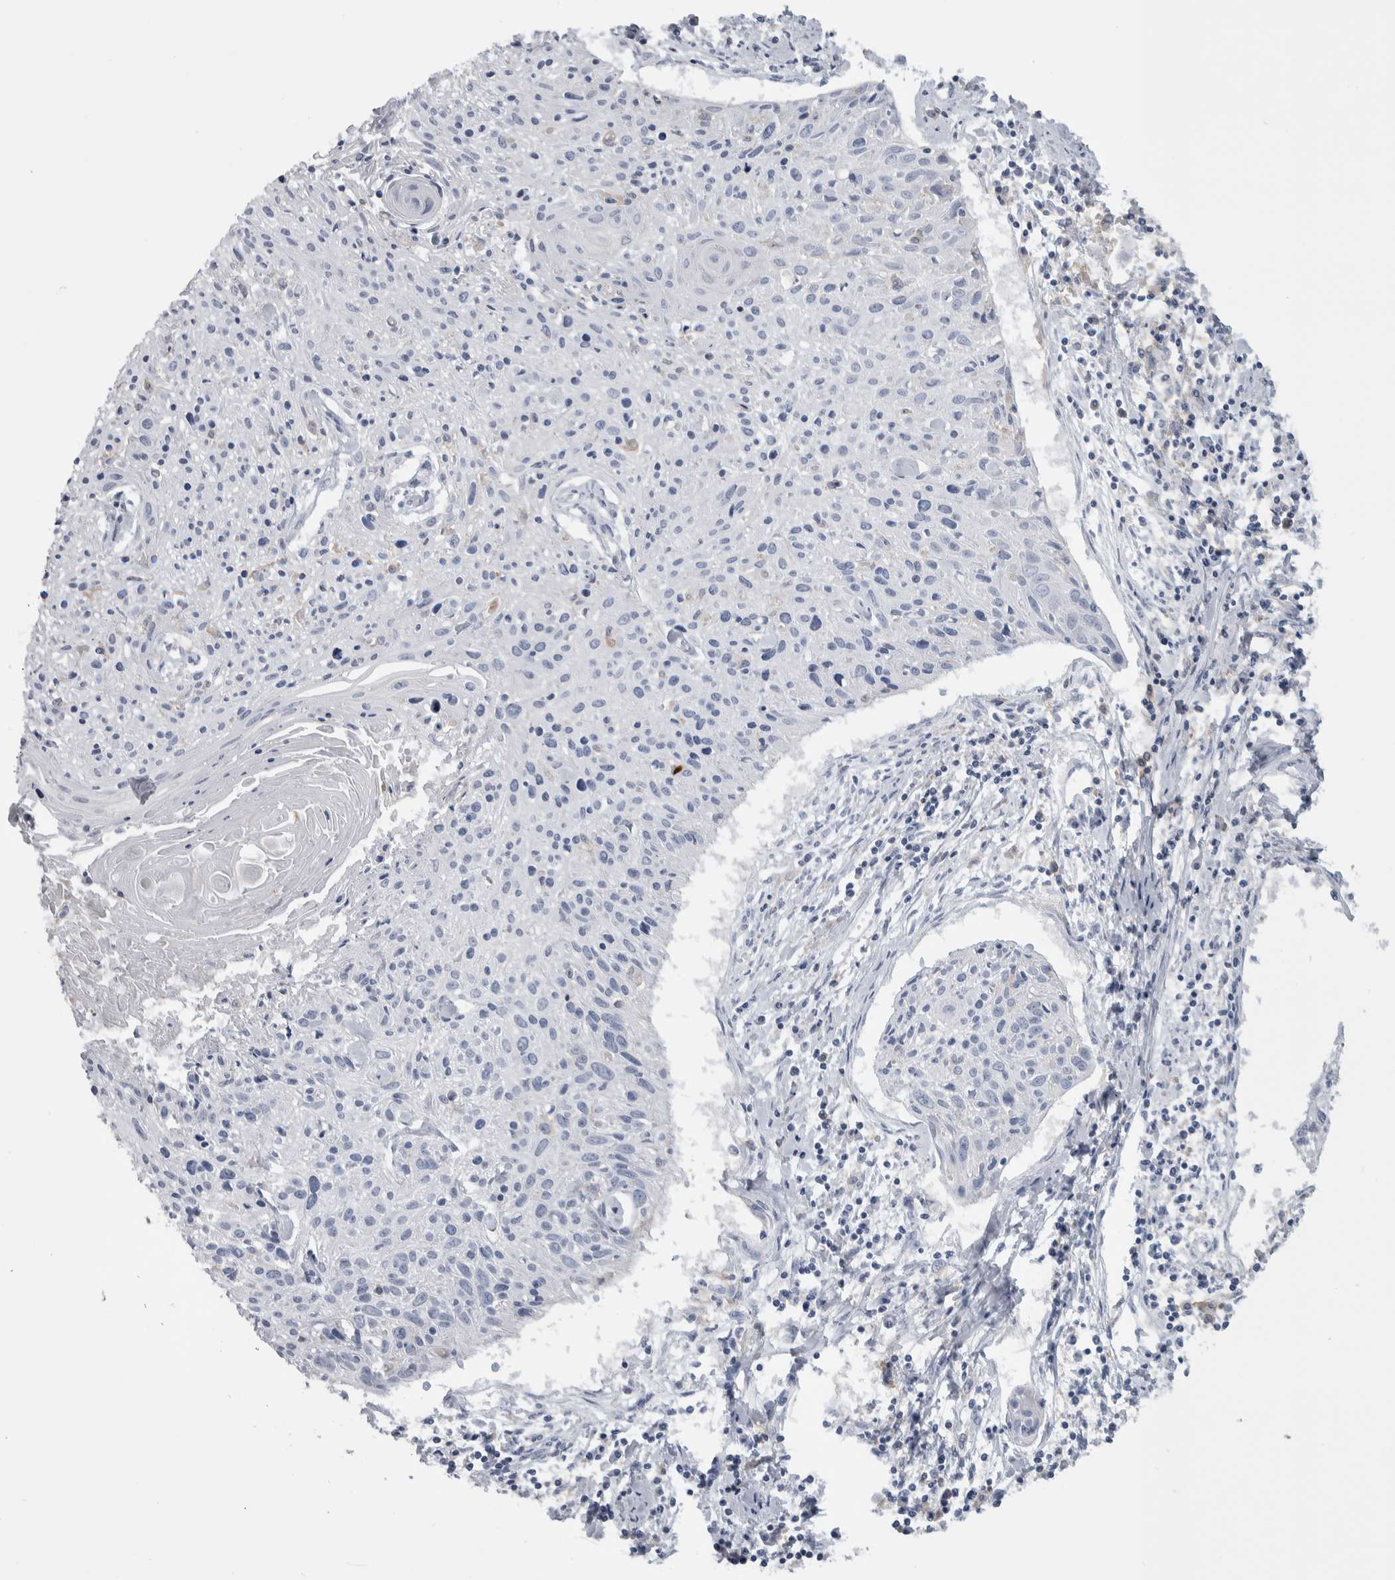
{"staining": {"intensity": "negative", "quantity": "none", "location": "none"}, "tissue": "cervical cancer", "cell_type": "Tumor cells", "image_type": "cancer", "snomed": [{"axis": "morphology", "description": "Squamous cell carcinoma, NOS"}, {"axis": "topography", "description": "Cervix"}], "caption": "This is an immunohistochemistry histopathology image of squamous cell carcinoma (cervical). There is no positivity in tumor cells.", "gene": "SKAP2", "patient": {"sex": "female", "age": 51}}